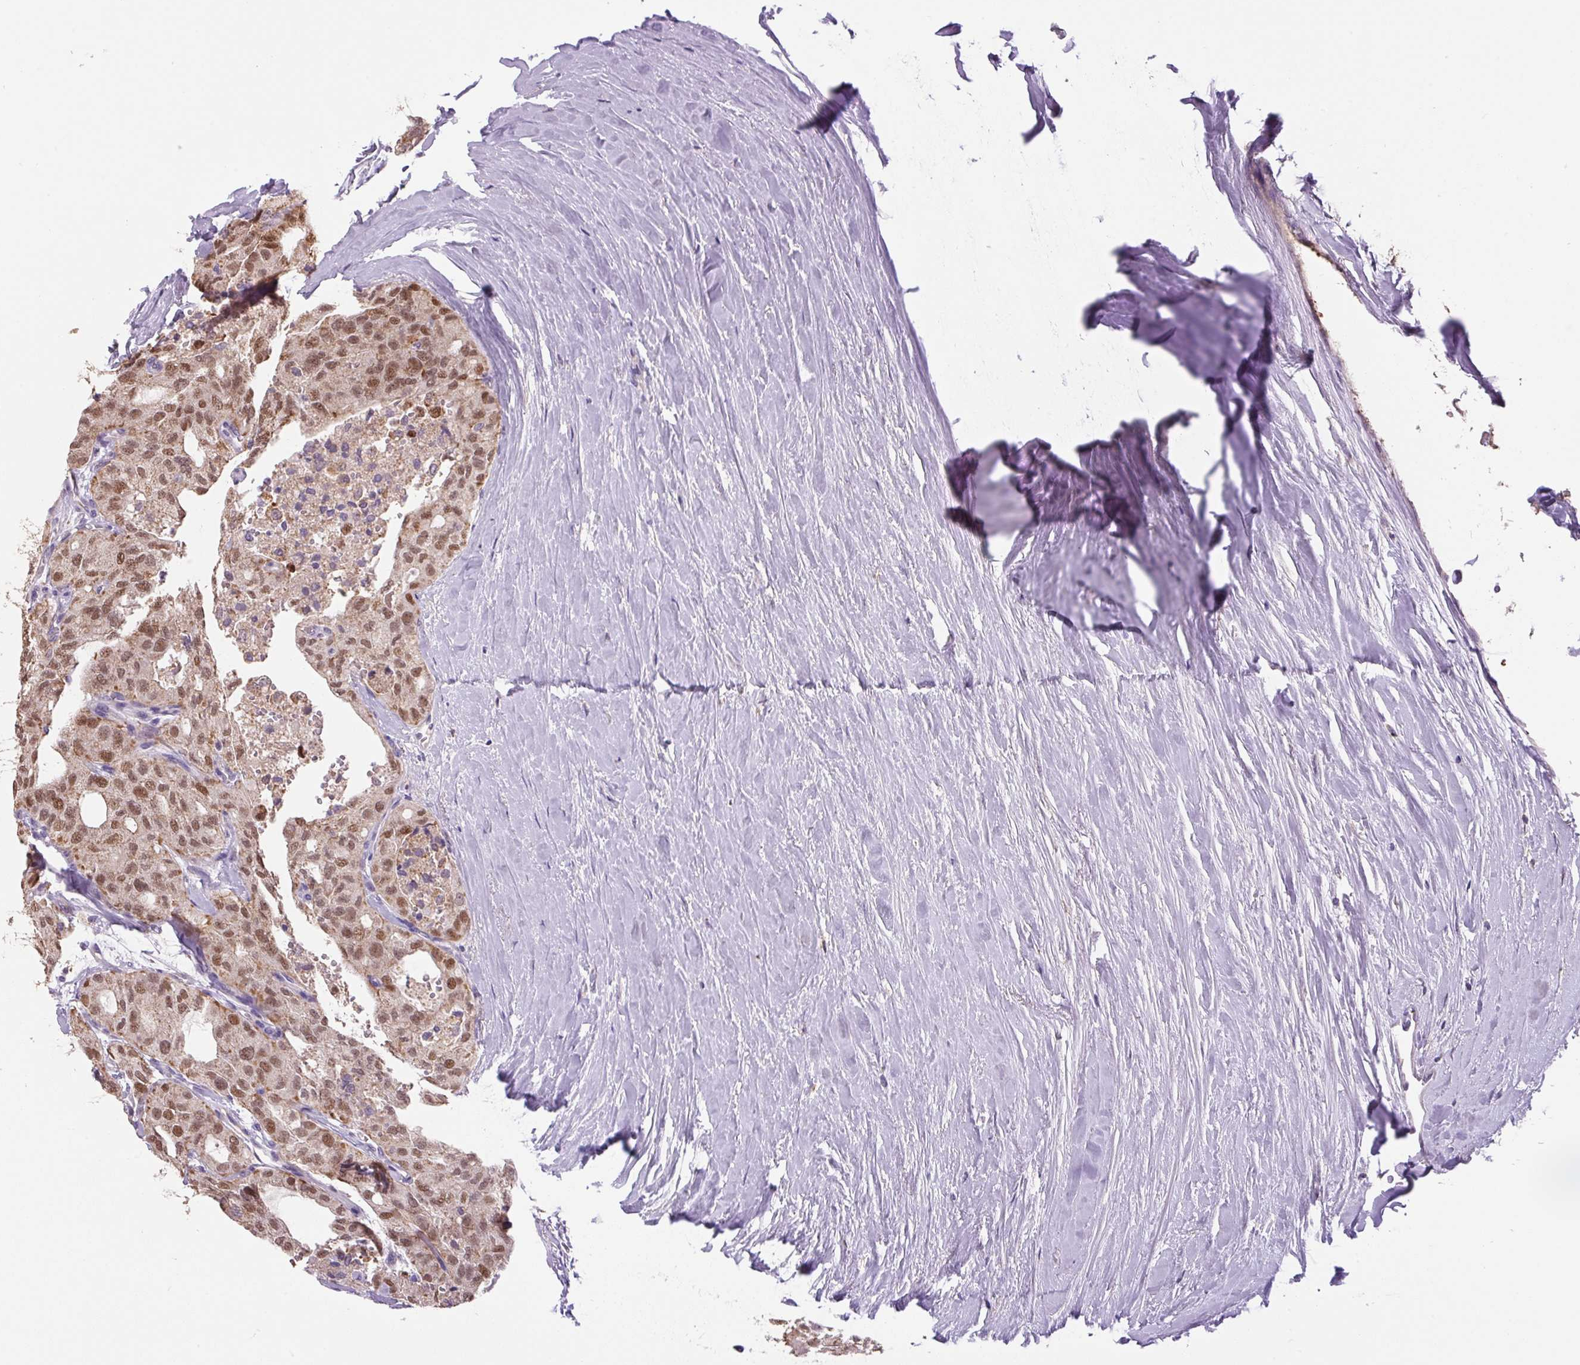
{"staining": {"intensity": "moderate", "quantity": ">75%", "location": "nuclear"}, "tissue": "thyroid cancer", "cell_type": "Tumor cells", "image_type": "cancer", "snomed": [{"axis": "morphology", "description": "Follicular adenoma carcinoma, NOS"}, {"axis": "topography", "description": "Thyroid gland"}], "caption": "Immunohistochemical staining of human thyroid cancer exhibits moderate nuclear protein expression in approximately >75% of tumor cells.", "gene": "SGF29", "patient": {"sex": "male", "age": 75}}